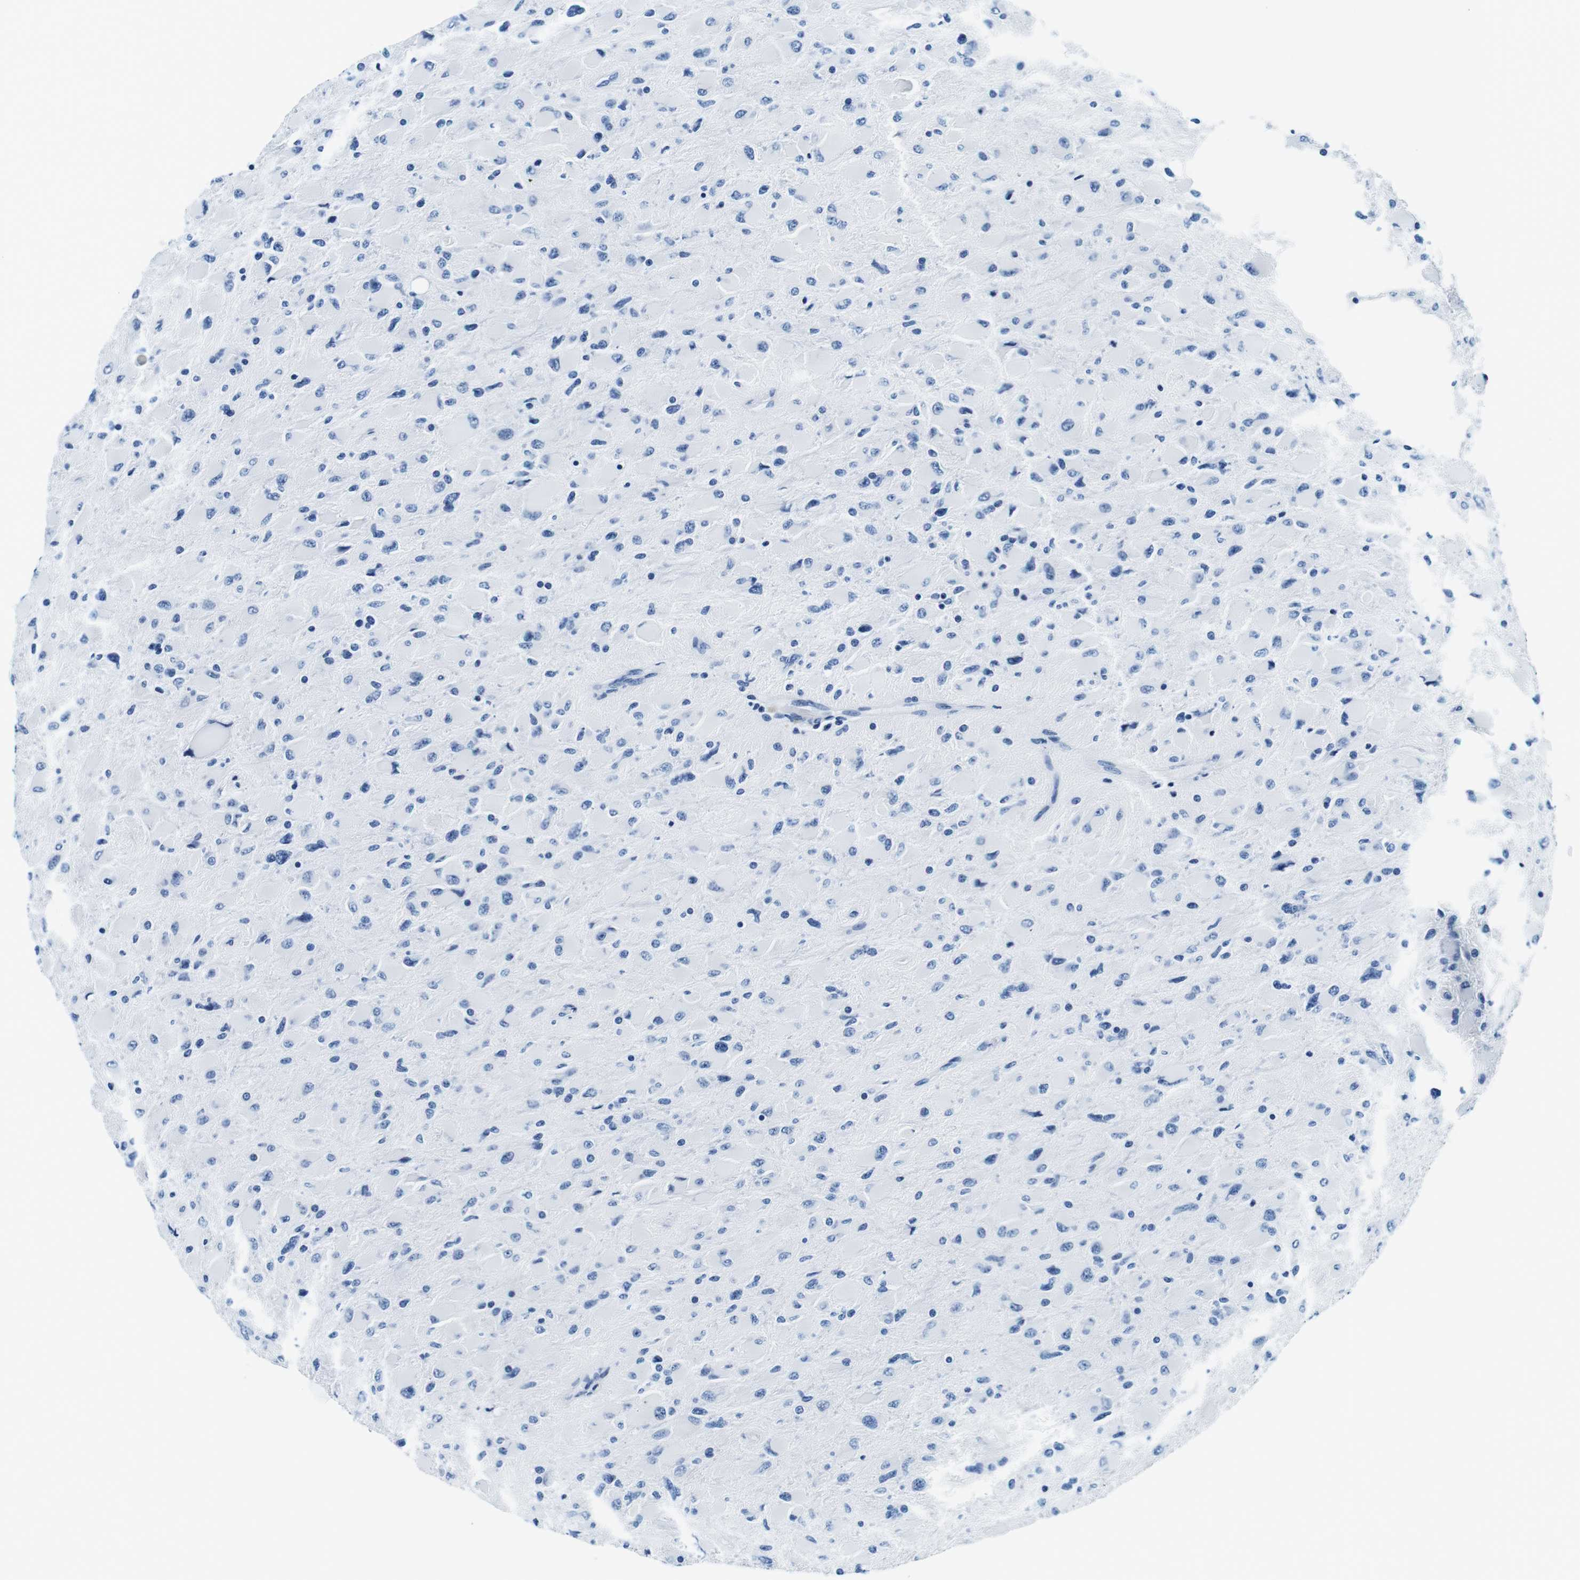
{"staining": {"intensity": "negative", "quantity": "none", "location": "none"}, "tissue": "glioma", "cell_type": "Tumor cells", "image_type": "cancer", "snomed": [{"axis": "morphology", "description": "Glioma, malignant, High grade"}, {"axis": "topography", "description": "Cerebral cortex"}], "caption": "Image shows no significant protein expression in tumor cells of glioma. Nuclei are stained in blue.", "gene": "ELANE", "patient": {"sex": "female", "age": 36}}